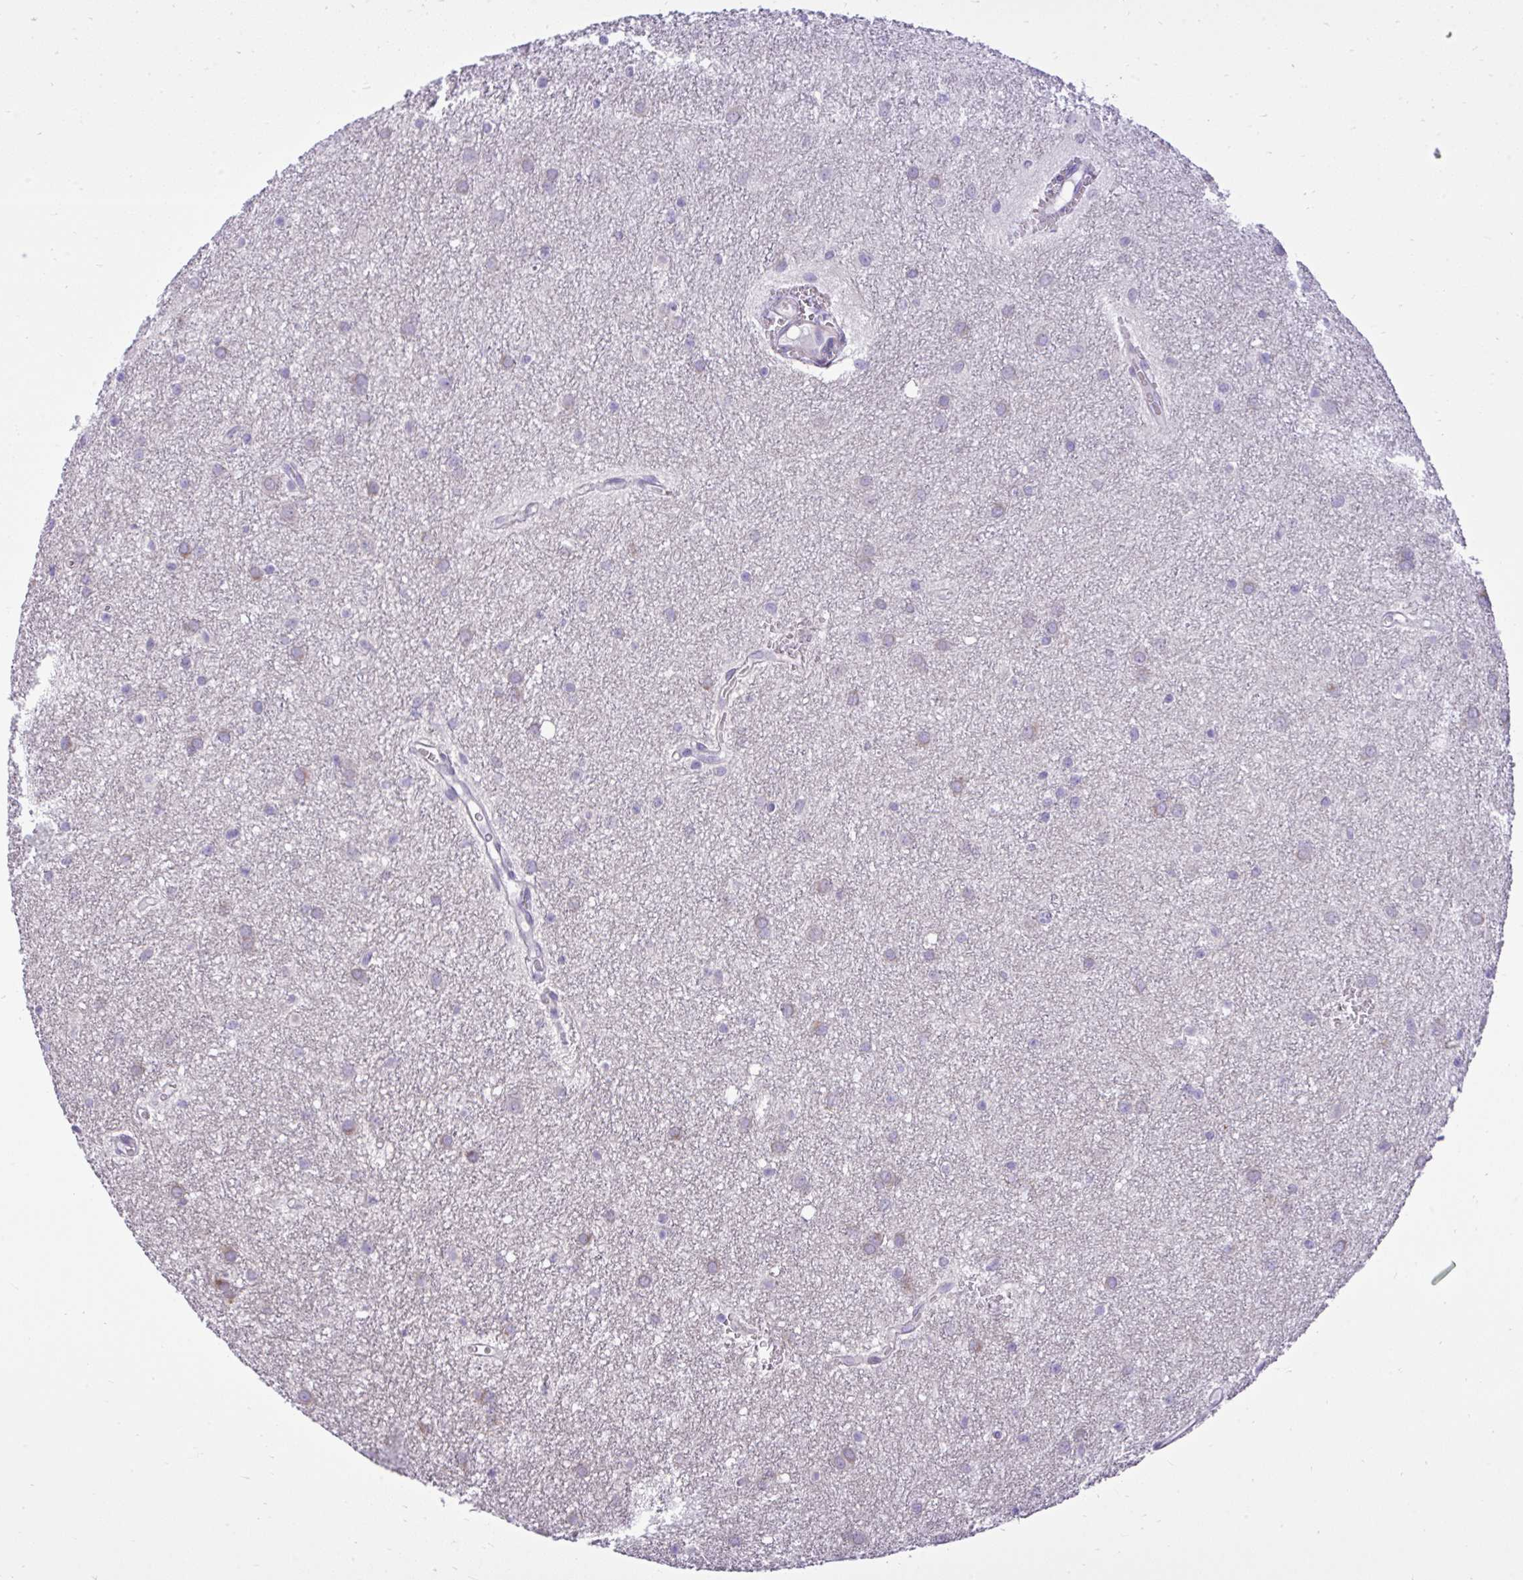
{"staining": {"intensity": "negative", "quantity": "none", "location": "none"}, "tissue": "glioma", "cell_type": "Tumor cells", "image_type": "cancer", "snomed": [{"axis": "morphology", "description": "Glioma, malignant, Low grade"}, {"axis": "topography", "description": "Cerebellum"}], "caption": "Low-grade glioma (malignant) stained for a protein using IHC displays no positivity tumor cells.", "gene": "SPAG1", "patient": {"sex": "female", "age": 5}}